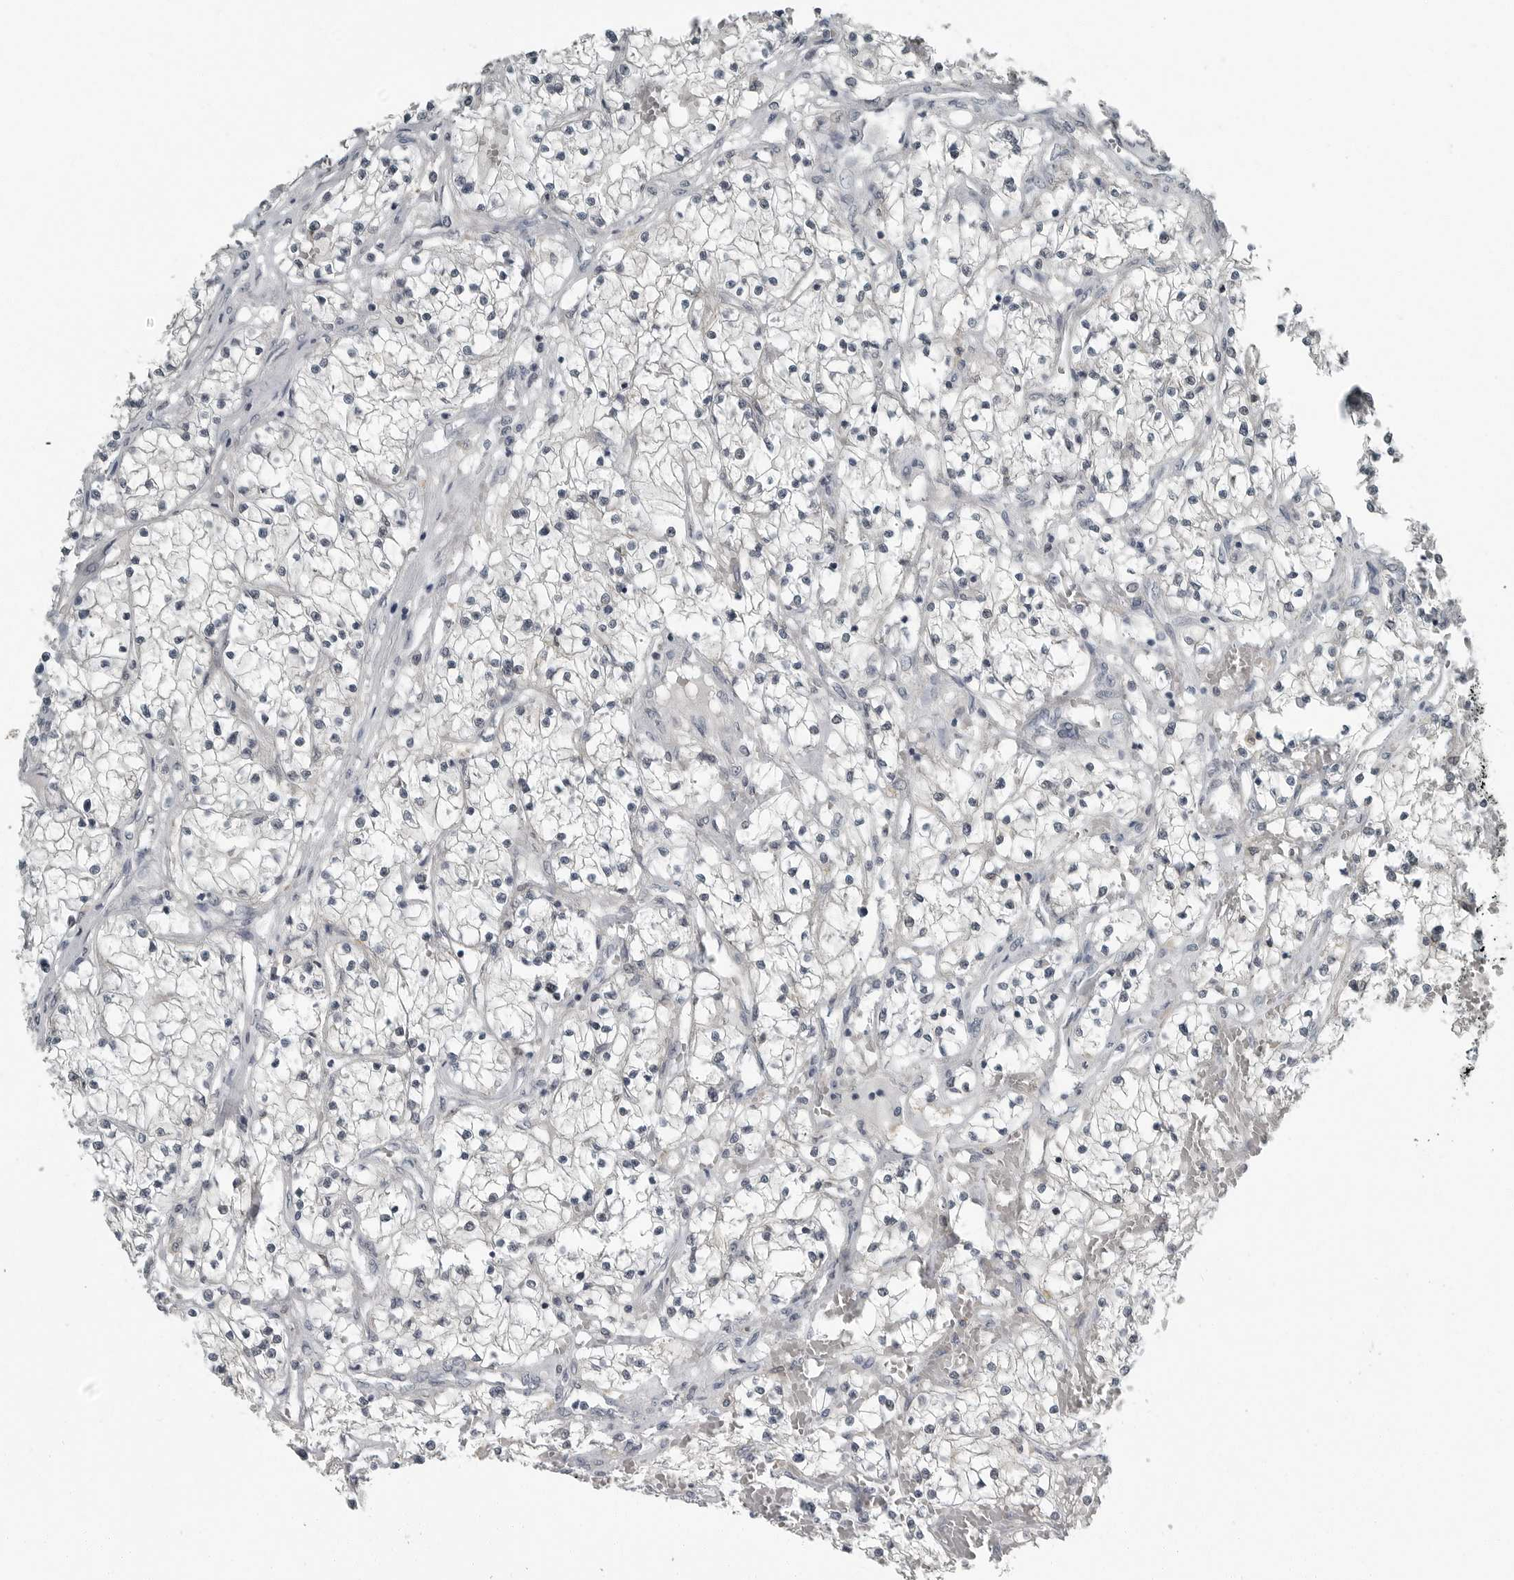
{"staining": {"intensity": "negative", "quantity": "none", "location": "none"}, "tissue": "renal cancer", "cell_type": "Tumor cells", "image_type": "cancer", "snomed": [{"axis": "morphology", "description": "Normal tissue, NOS"}, {"axis": "morphology", "description": "Adenocarcinoma, NOS"}, {"axis": "topography", "description": "Kidney"}], "caption": "IHC image of renal cancer (adenocarcinoma) stained for a protein (brown), which exhibits no expression in tumor cells. (DAB immunohistochemistry with hematoxylin counter stain).", "gene": "KYAT1", "patient": {"sex": "male", "age": 68}}